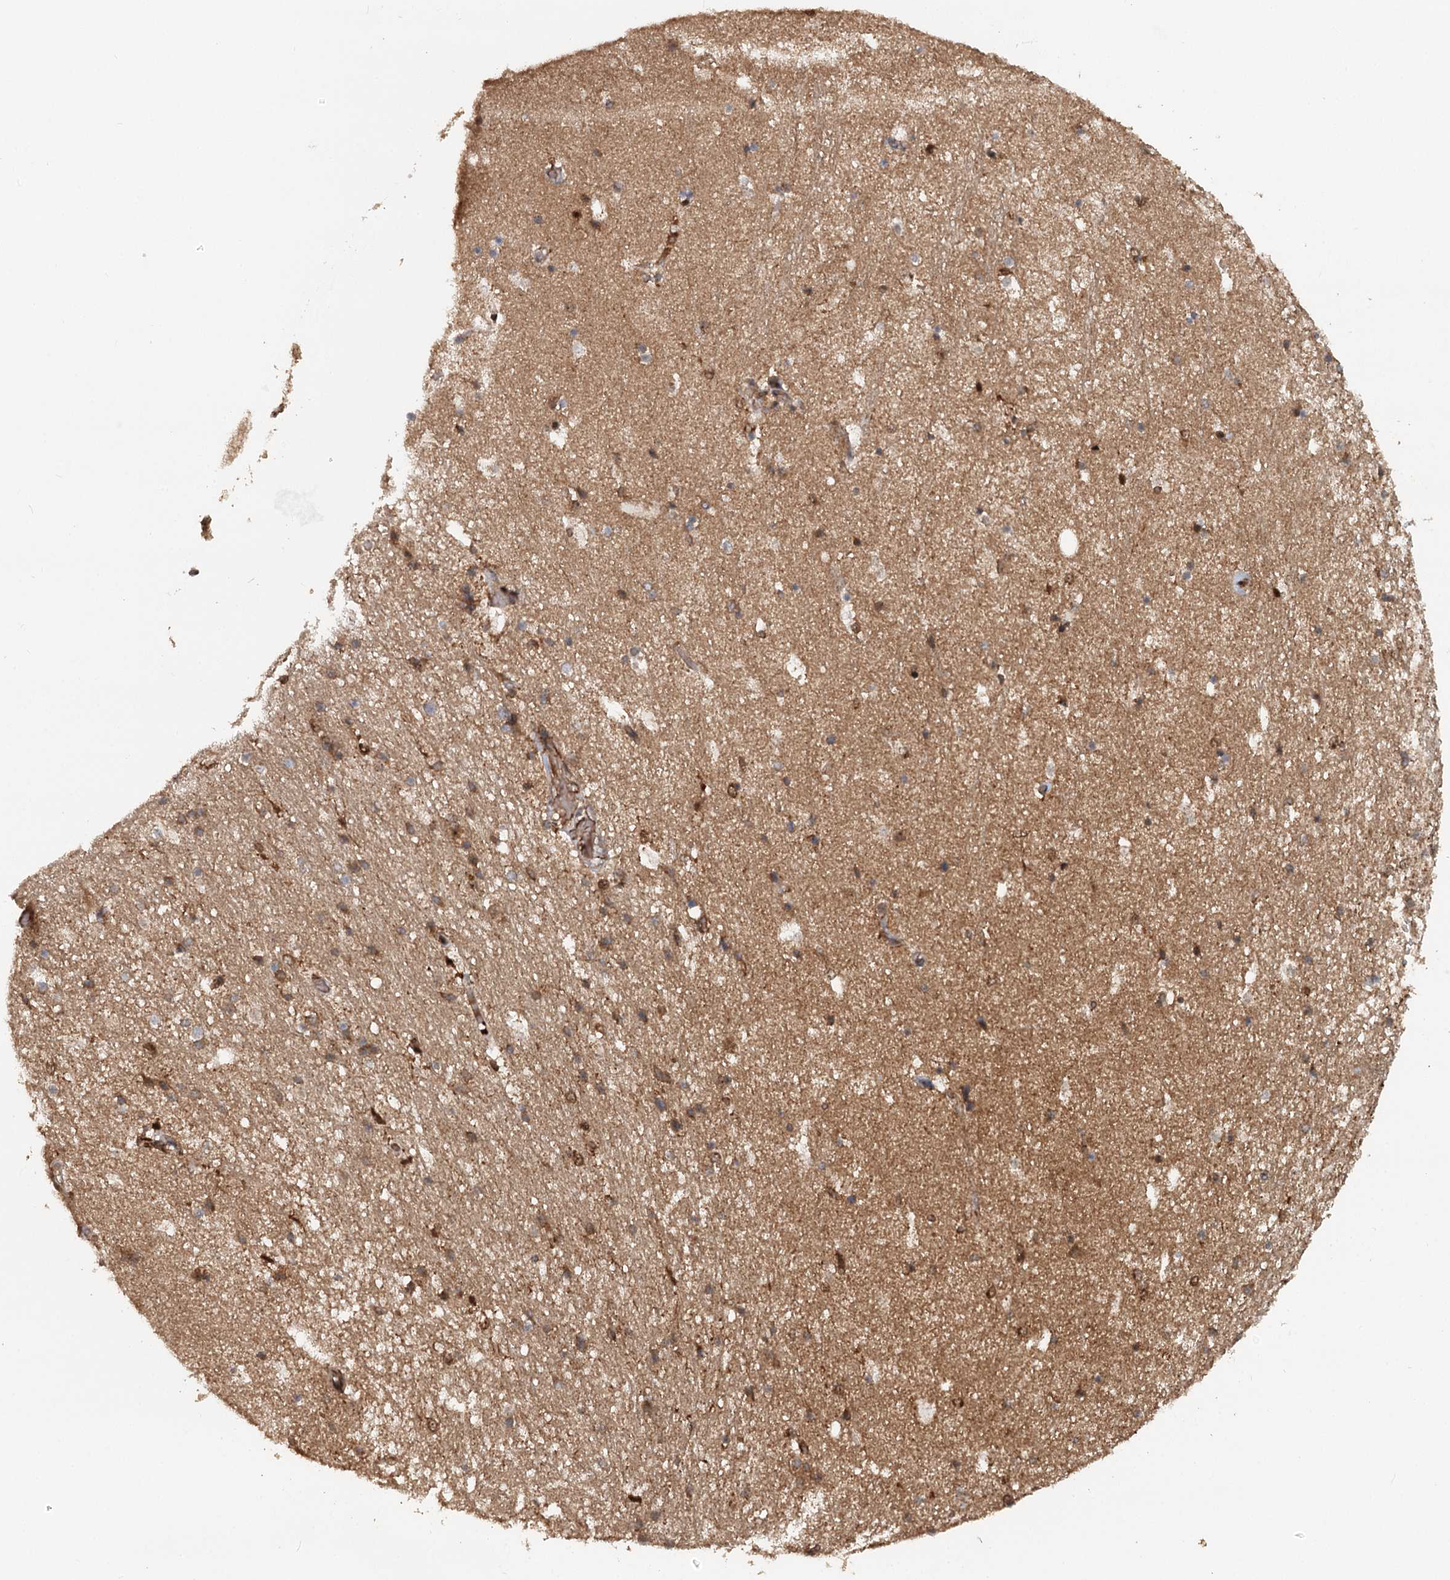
{"staining": {"intensity": "moderate", "quantity": "25%-75%", "location": "cytoplasmic/membranous"}, "tissue": "hippocampus", "cell_type": "Glial cells", "image_type": "normal", "snomed": [{"axis": "morphology", "description": "Normal tissue, NOS"}, {"axis": "topography", "description": "Hippocampus"}], "caption": "The image reveals a brown stain indicating the presence of a protein in the cytoplasmic/membranous of glial cells in hippocampus. (Stains: DAB in brown, nuclei in blue, Microscopy: brightfield microscopy at high magnification).", "gene": "RNF111", "patient": {"sex": "female", "age": 52}}